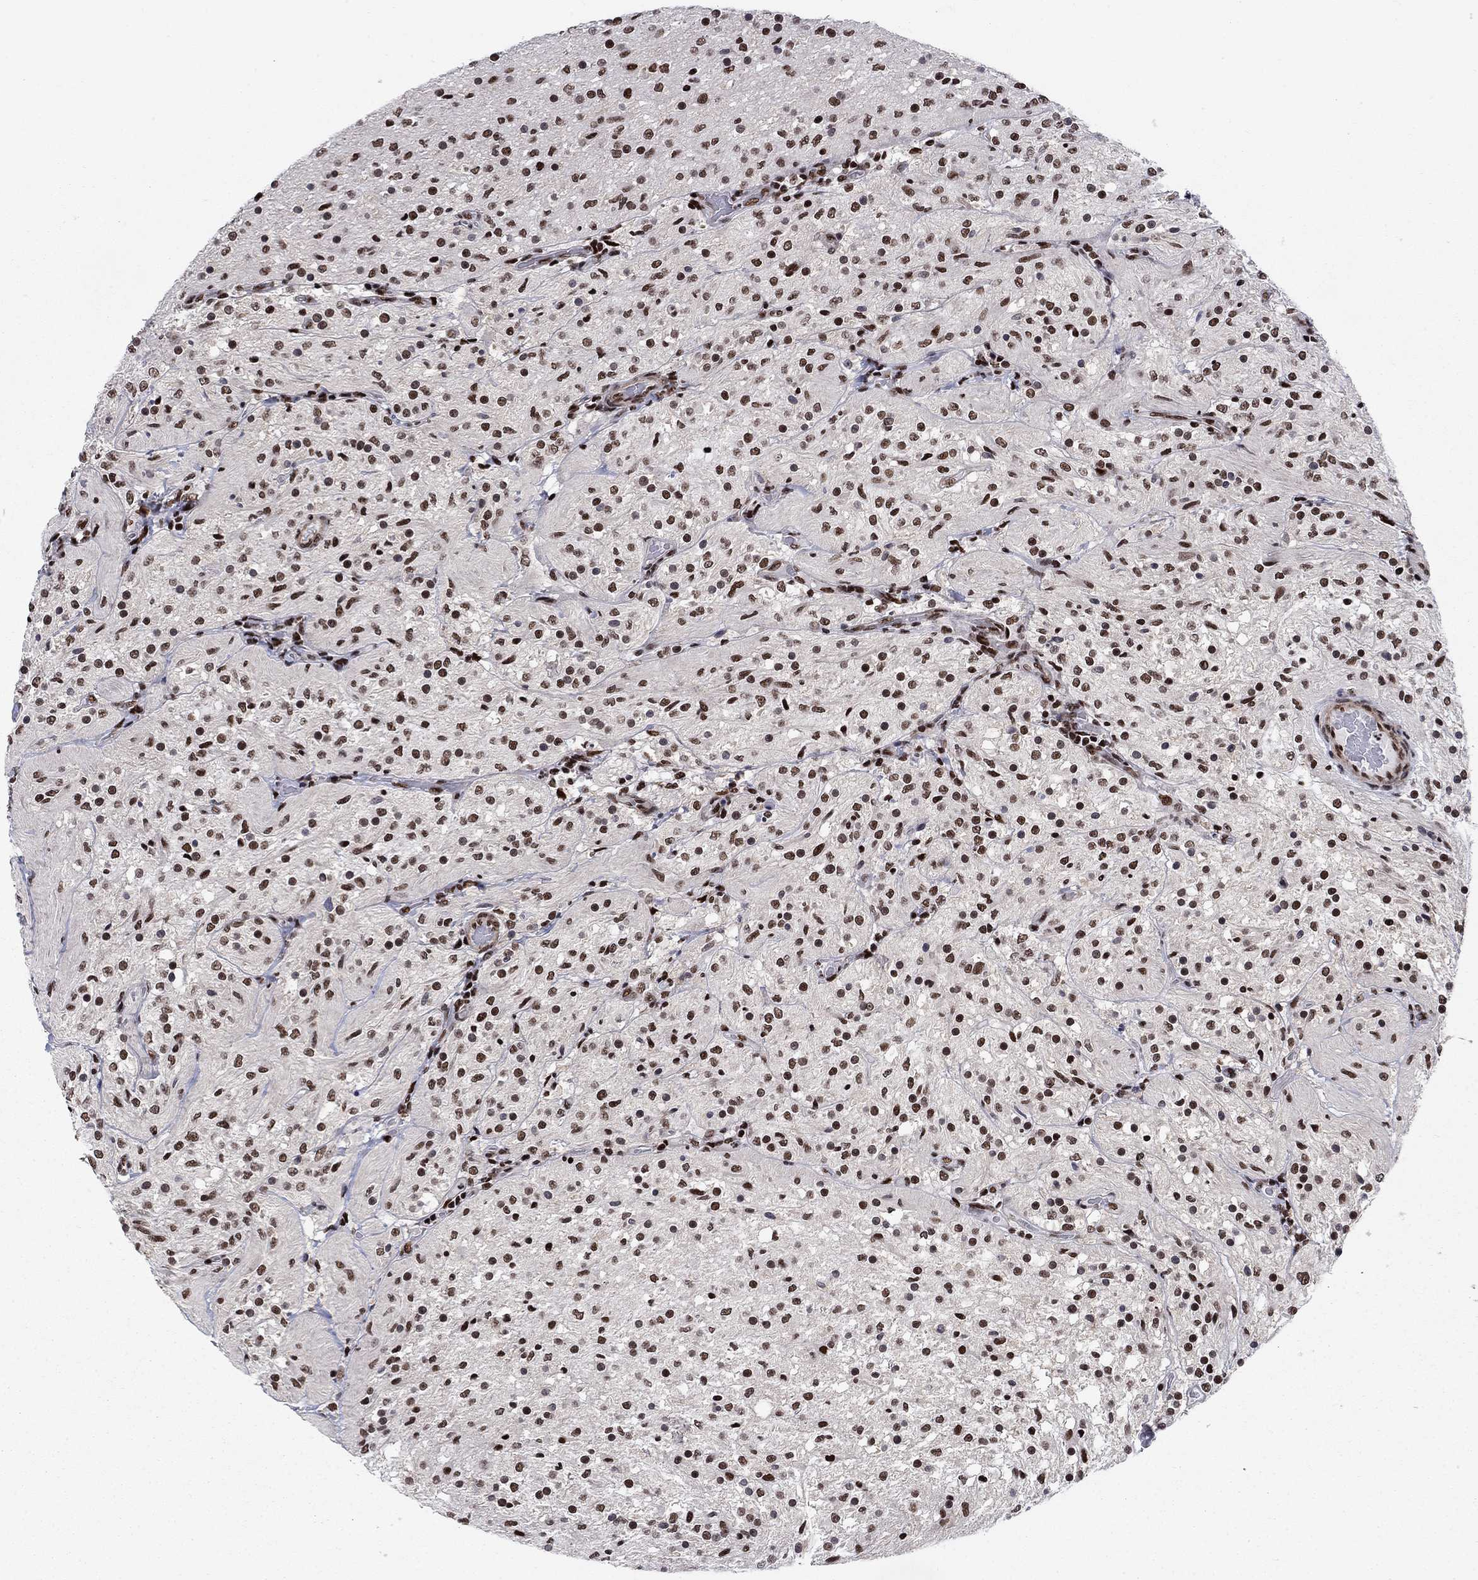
{"staining": {"intensity": "strong", "quantity": "25%-75%", "location": "nuclear"}, "tissue": "glioma", "cell_type": "Tumor cells", "image_type": "cancer", "snomed": [{"axis": "morphology", "description": "Glioma, malignant, Low grade"}, {"axis": "topography", "description": "Brain"}], "caption": "Tumor cells display strong nuclear staining in about 25%-75% of cells in low-grade glioma (malignant). (Stains: DAB in brown, nuclei in blue, Microscopy: brightfield microscopy at high magnification).", "gene": "RPRD1B", "patient": {"sex": "male", "age": 3}}